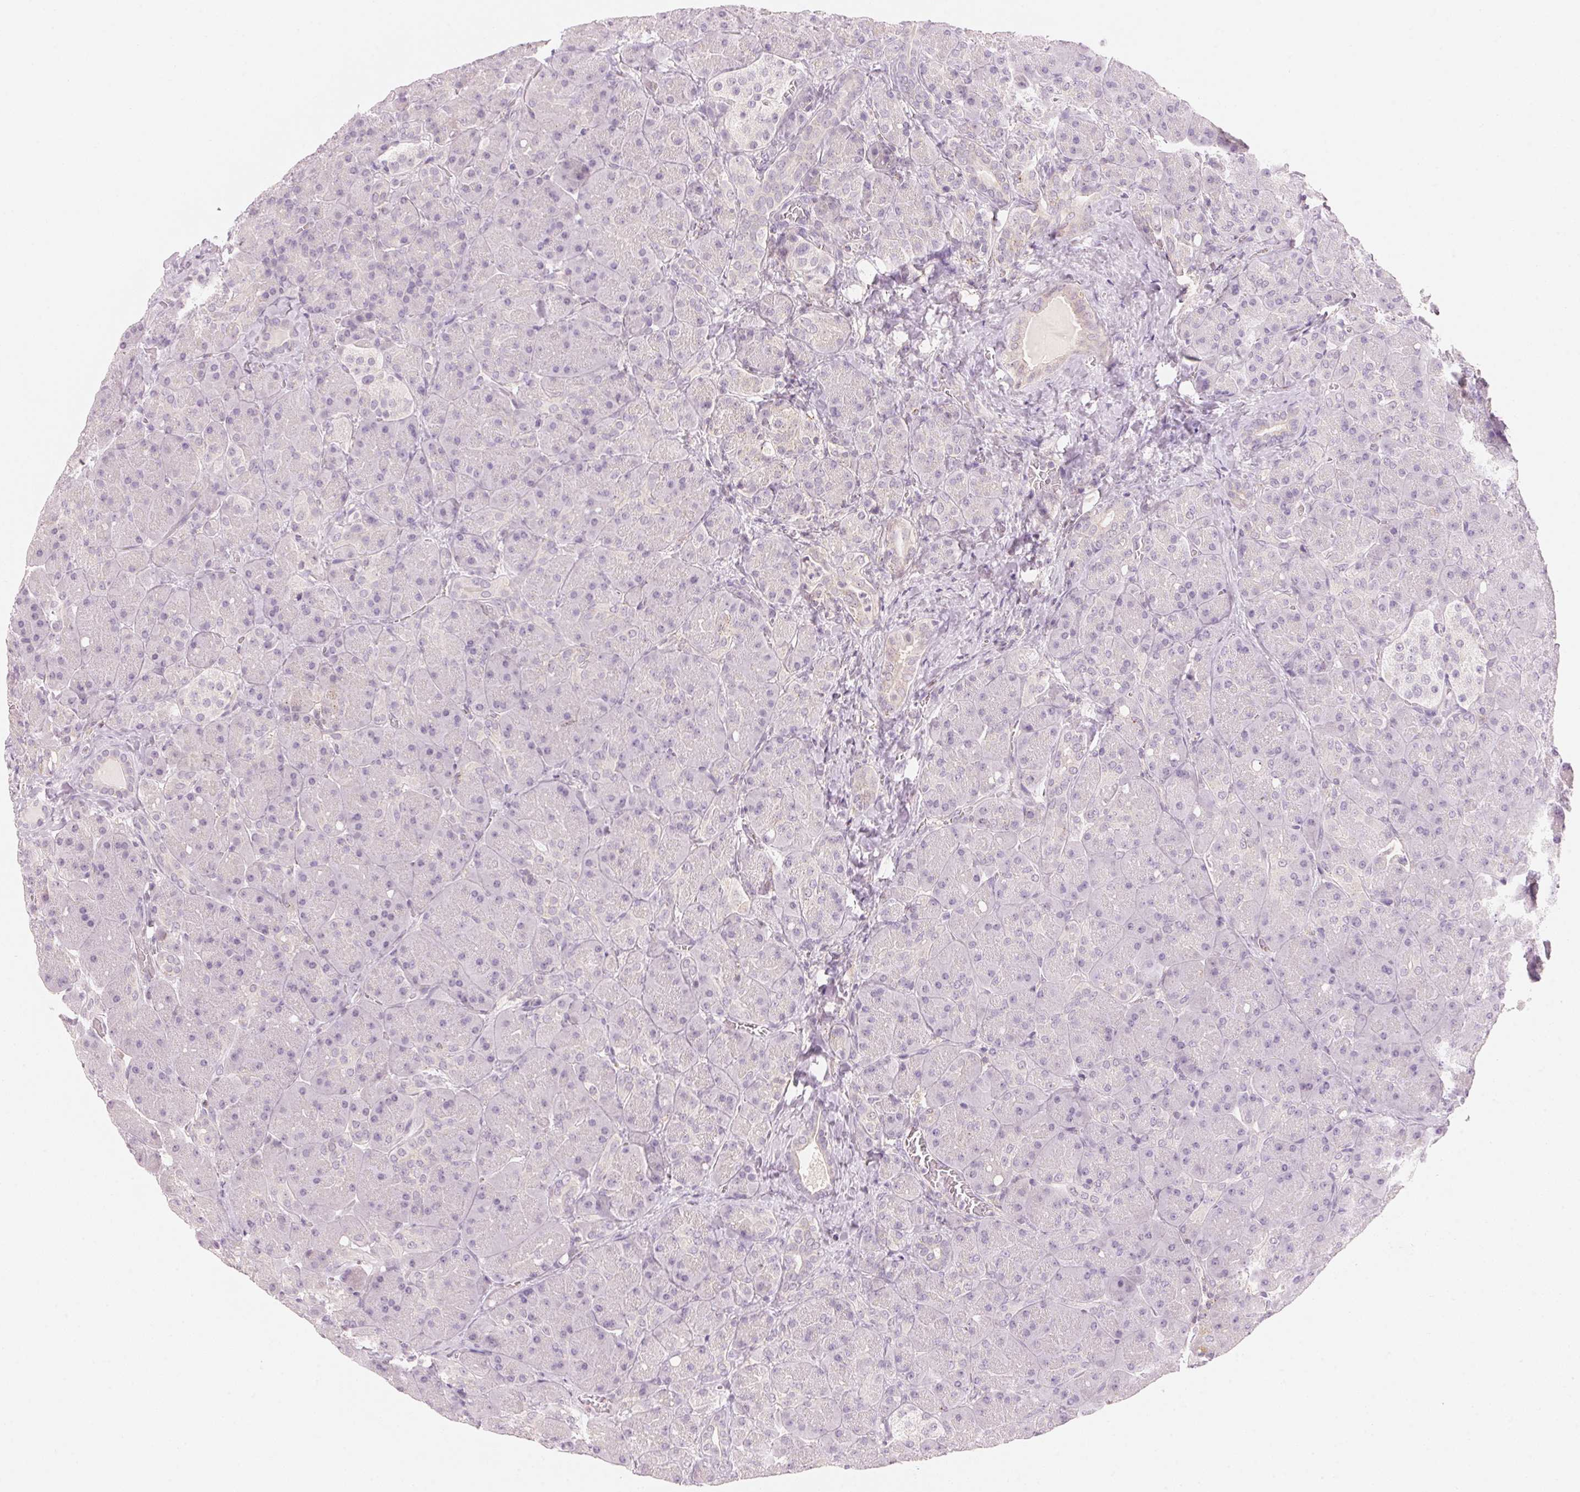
{"staining": {"intensity": "negative", "quantity": "none", "location": "none"}, "tissue": "pancreas", "cell_type": "Exocrine glandular cells", "image_type": "normal", "snomed": [{"axis": "morphology", "description": "Normal tissue, NOS"}, {"axis": "topography", "description": "Pancreas"}], "caption": "Immunohistochemistry photomicrograph of unremarkable pancreas stained for a protein (brown), which exhibits no expression in exocrine glandular cells. (Brightfield microscopy of DAB (3,3'-diaminobenzidine) IHC at high magnification).", "gene": "HOXB13", "patient": {"sex": "male", "age": 55}}